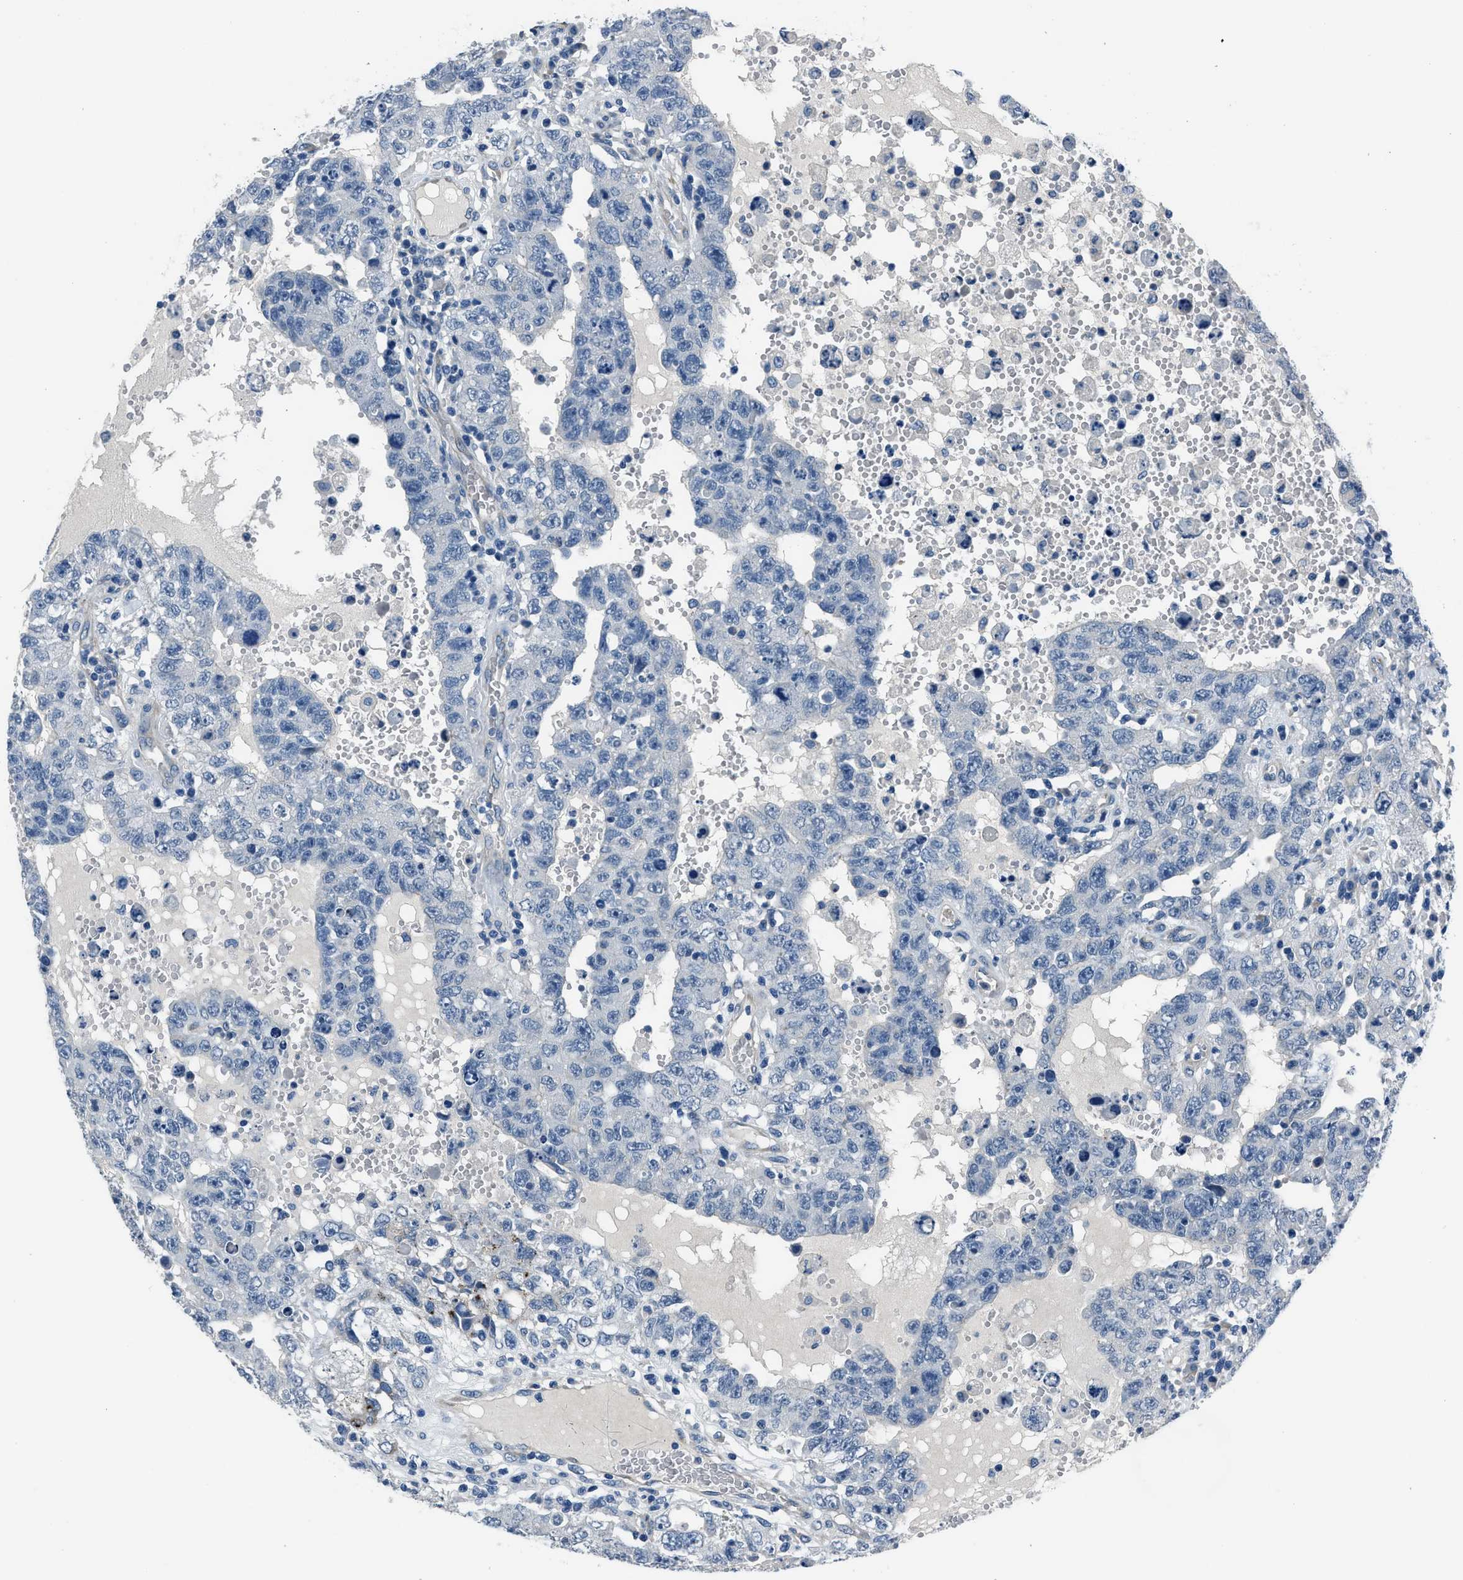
{"staining": {"intensity": "negative", "quantity": "none", "location": "none"}, "tissue": "testis cancer", "cell_type": "Tumor cells", "image_type": "cancer", "snomed": [{"axis": "morphology", "description": "Carcinoma, Embryonal, NOS"}, {"axis": "topography", "description": "Testis"}], "caption": "Immunohistochemistry histopathology image of neoplastic tissue: testis cancer stained with DAB (3,3'-diaminobenzidine) demonstrates no significant protein staining in tumor cells. Nuclei are stained in blue.", "gene": "GJA3", "patient": {"sex": "male", "age": 26}}